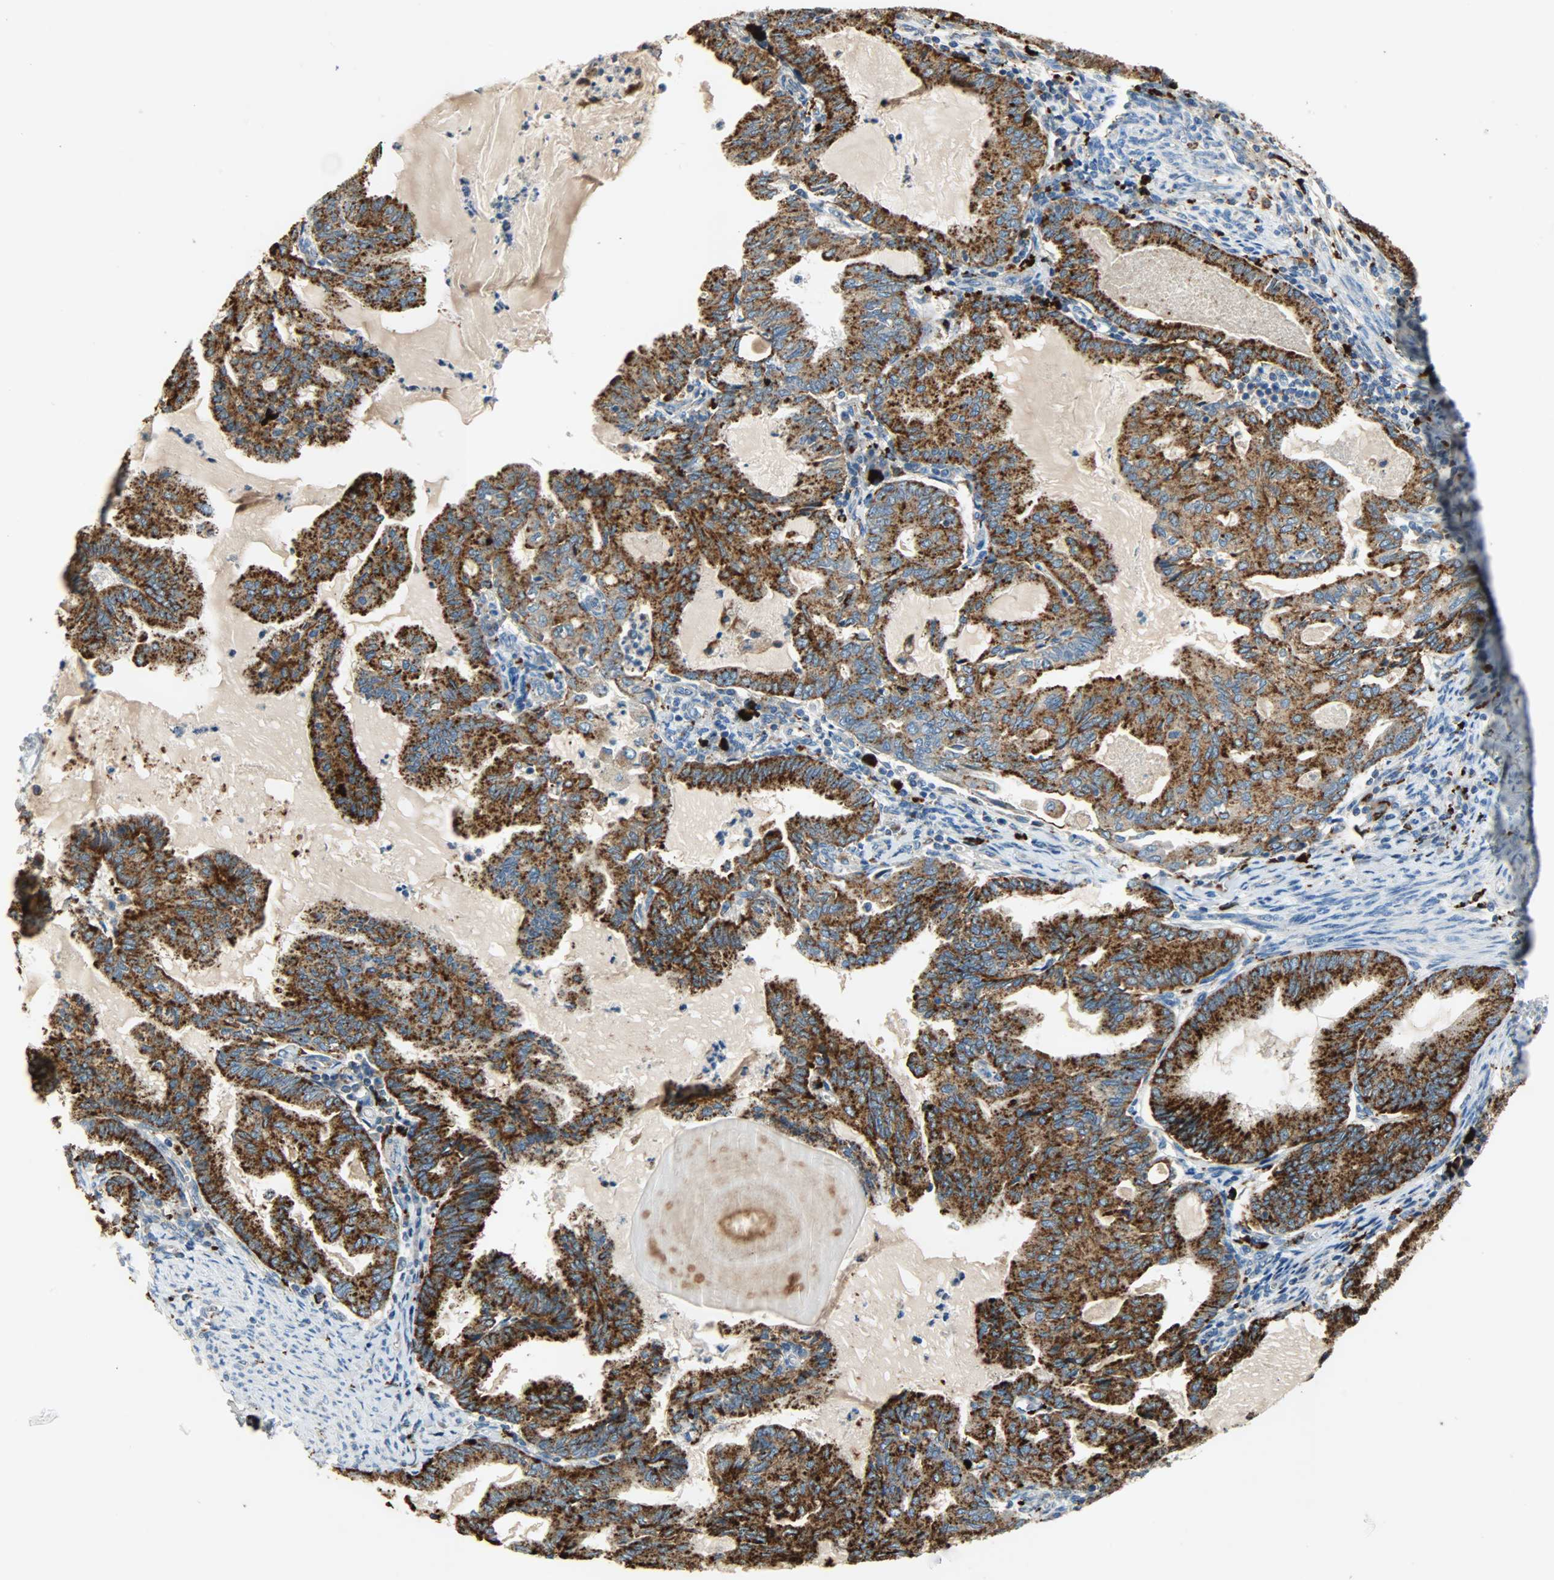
{"staining": {"intensity": "strong", "quantity": ">75%", "location": "cytoplasmic/membranous"}, "tissue": "endometrial cancer", "cell_type": "Tumor cells", "image_type": "cancer", "snomed": [{"axis": "morphology", "description": "Adenocarcinoma, NOS"}, {"axis": "topography", "description": "Endometrium"}], "caption": "Brown immunohistochemical staining in endometrial cancer (adenocarcinoma) shows strong cytoplasmic/membranous staining in approximately >75% of tumor cells.", "gene": "ASAH1", "patient": {"sex": "female", "age": 86}}